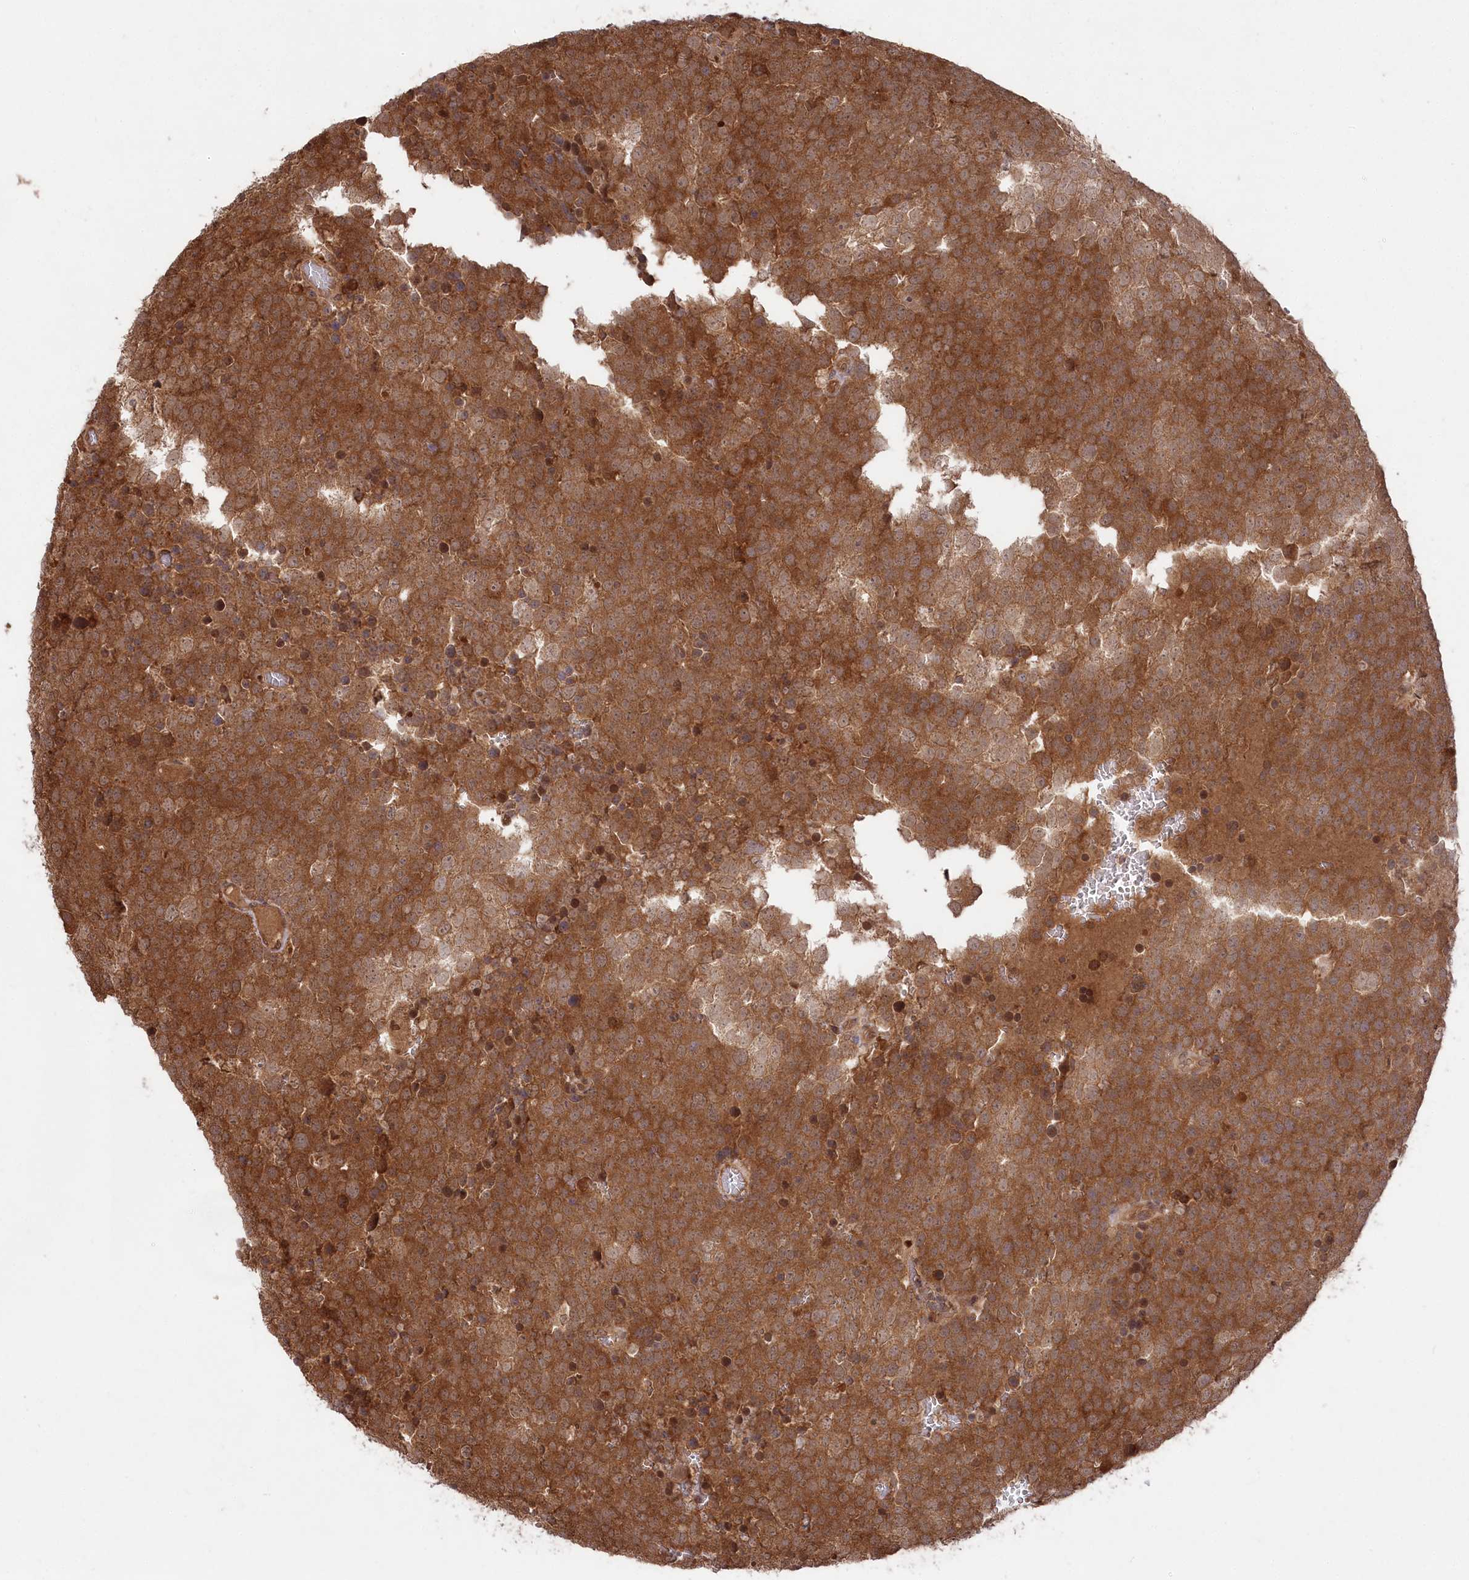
{"staining": {"intensity": "strong", "quantity": ">75%", "location": "cytoplasmic/membranous"}, "tissue": "testis cancer", "cell_type": "Tumor cells", "image_type": "cancer", "snomed": [{"axis": "morphology", "description": "Seminoma, NOS"}, {"axis": "topography", "description": "Testis"}], "caption": "Seminoma (testis) tissue demonstrates strong cytoplasmic/membranous positivity in approximately >75% of tumor cells", "gene": "PSMA1", "patient": {"sex": "male", "age": 71}}